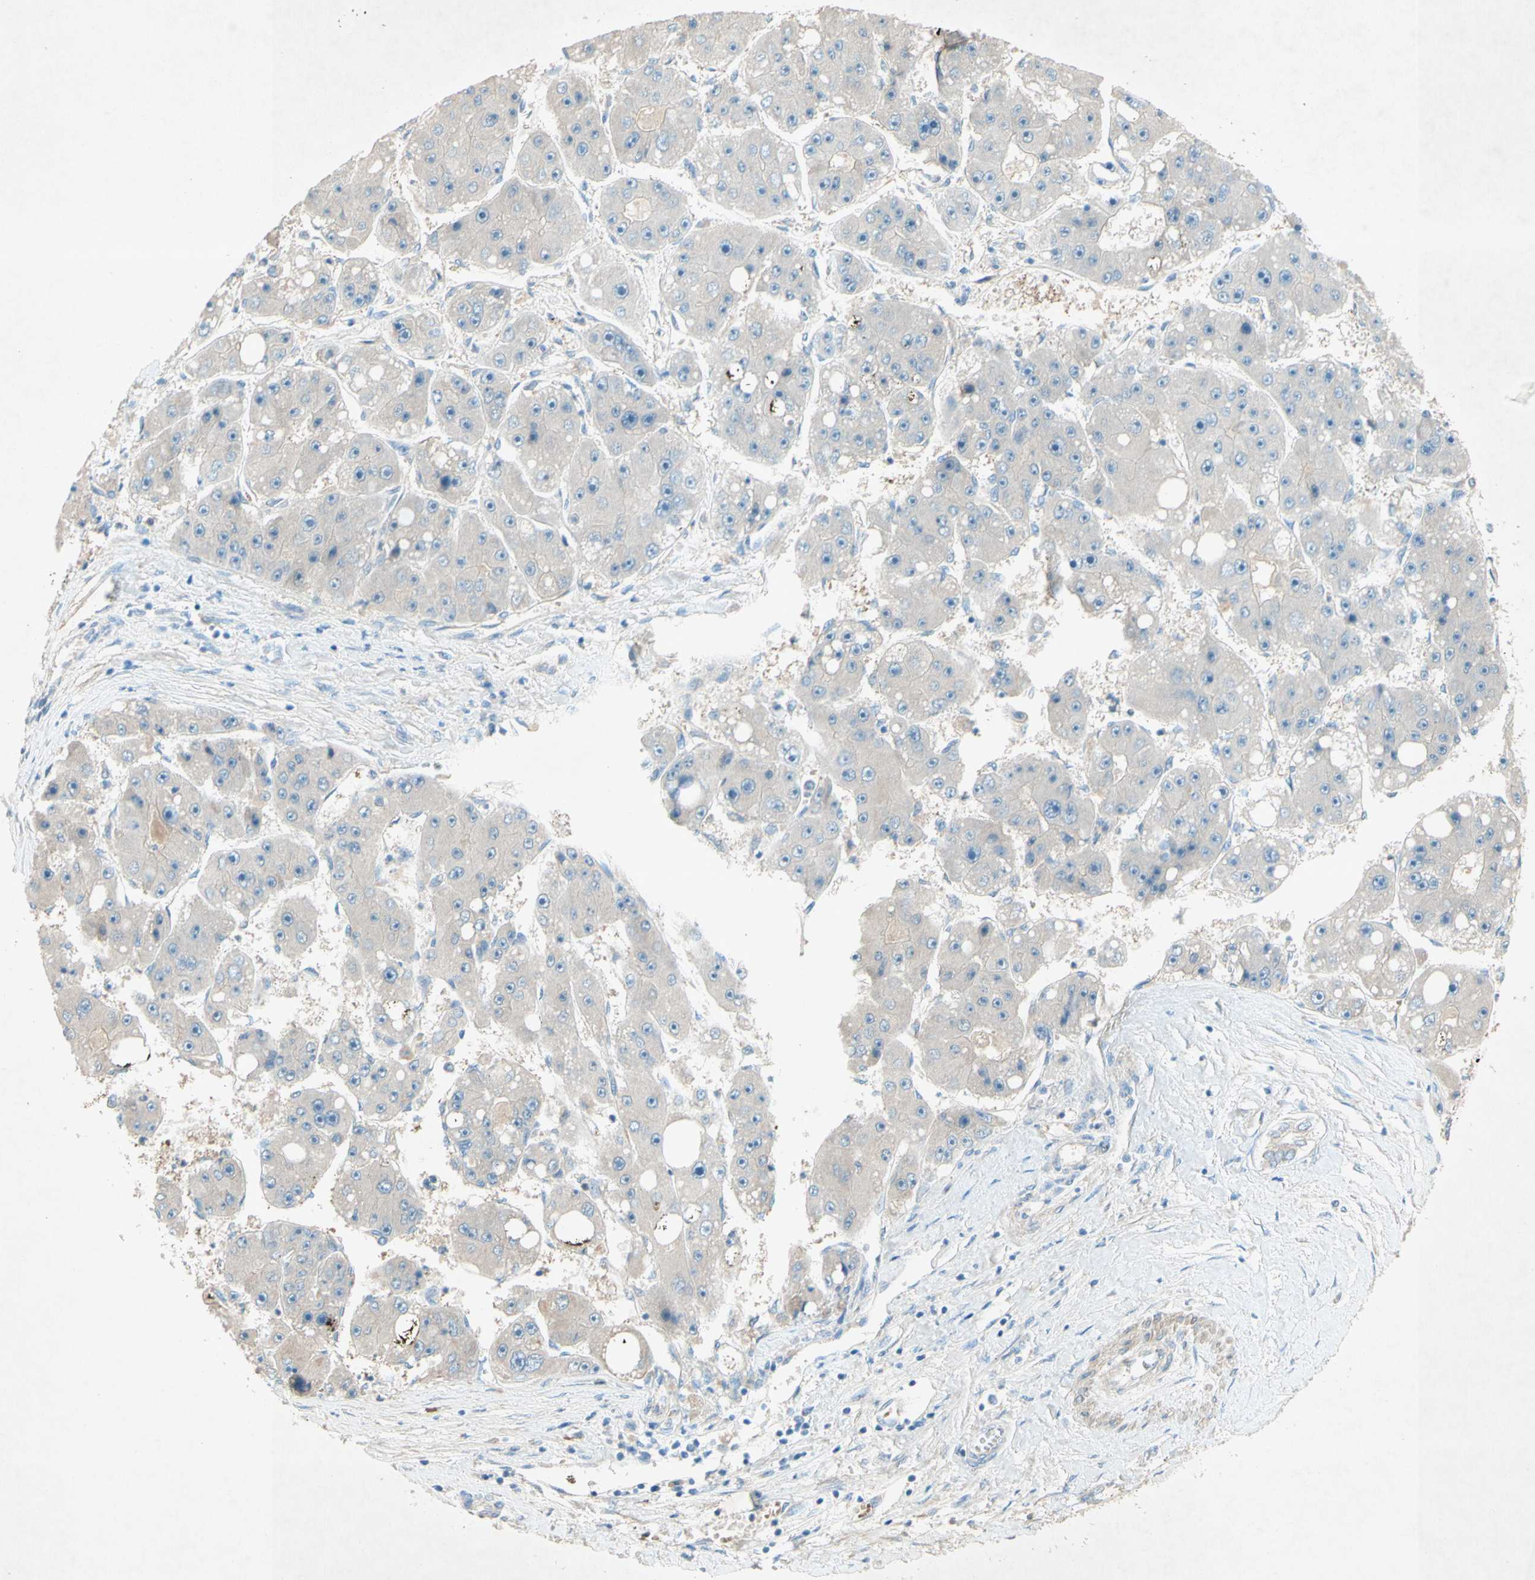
{"staining": {"intensity": "negative", "quantity": "none", "location": "none"}, "tissue": "liver cancer", "cell_type": "Tumor cells", "image_type": "cancer", "snomed": [{"axis": "morphology", "description": "Carcinoma, Hepatocellular, NOS"}, {"axis": "topography", "description": "Liver"}], "caption": "Immunohistochemistry (IHC) histopathology image of liver hepatocellular carcinoma stained for a protein (brown), which shows no staining in tumor cells.", "gene": "IL2", "patient": {"sex": "female", "age": 61}}